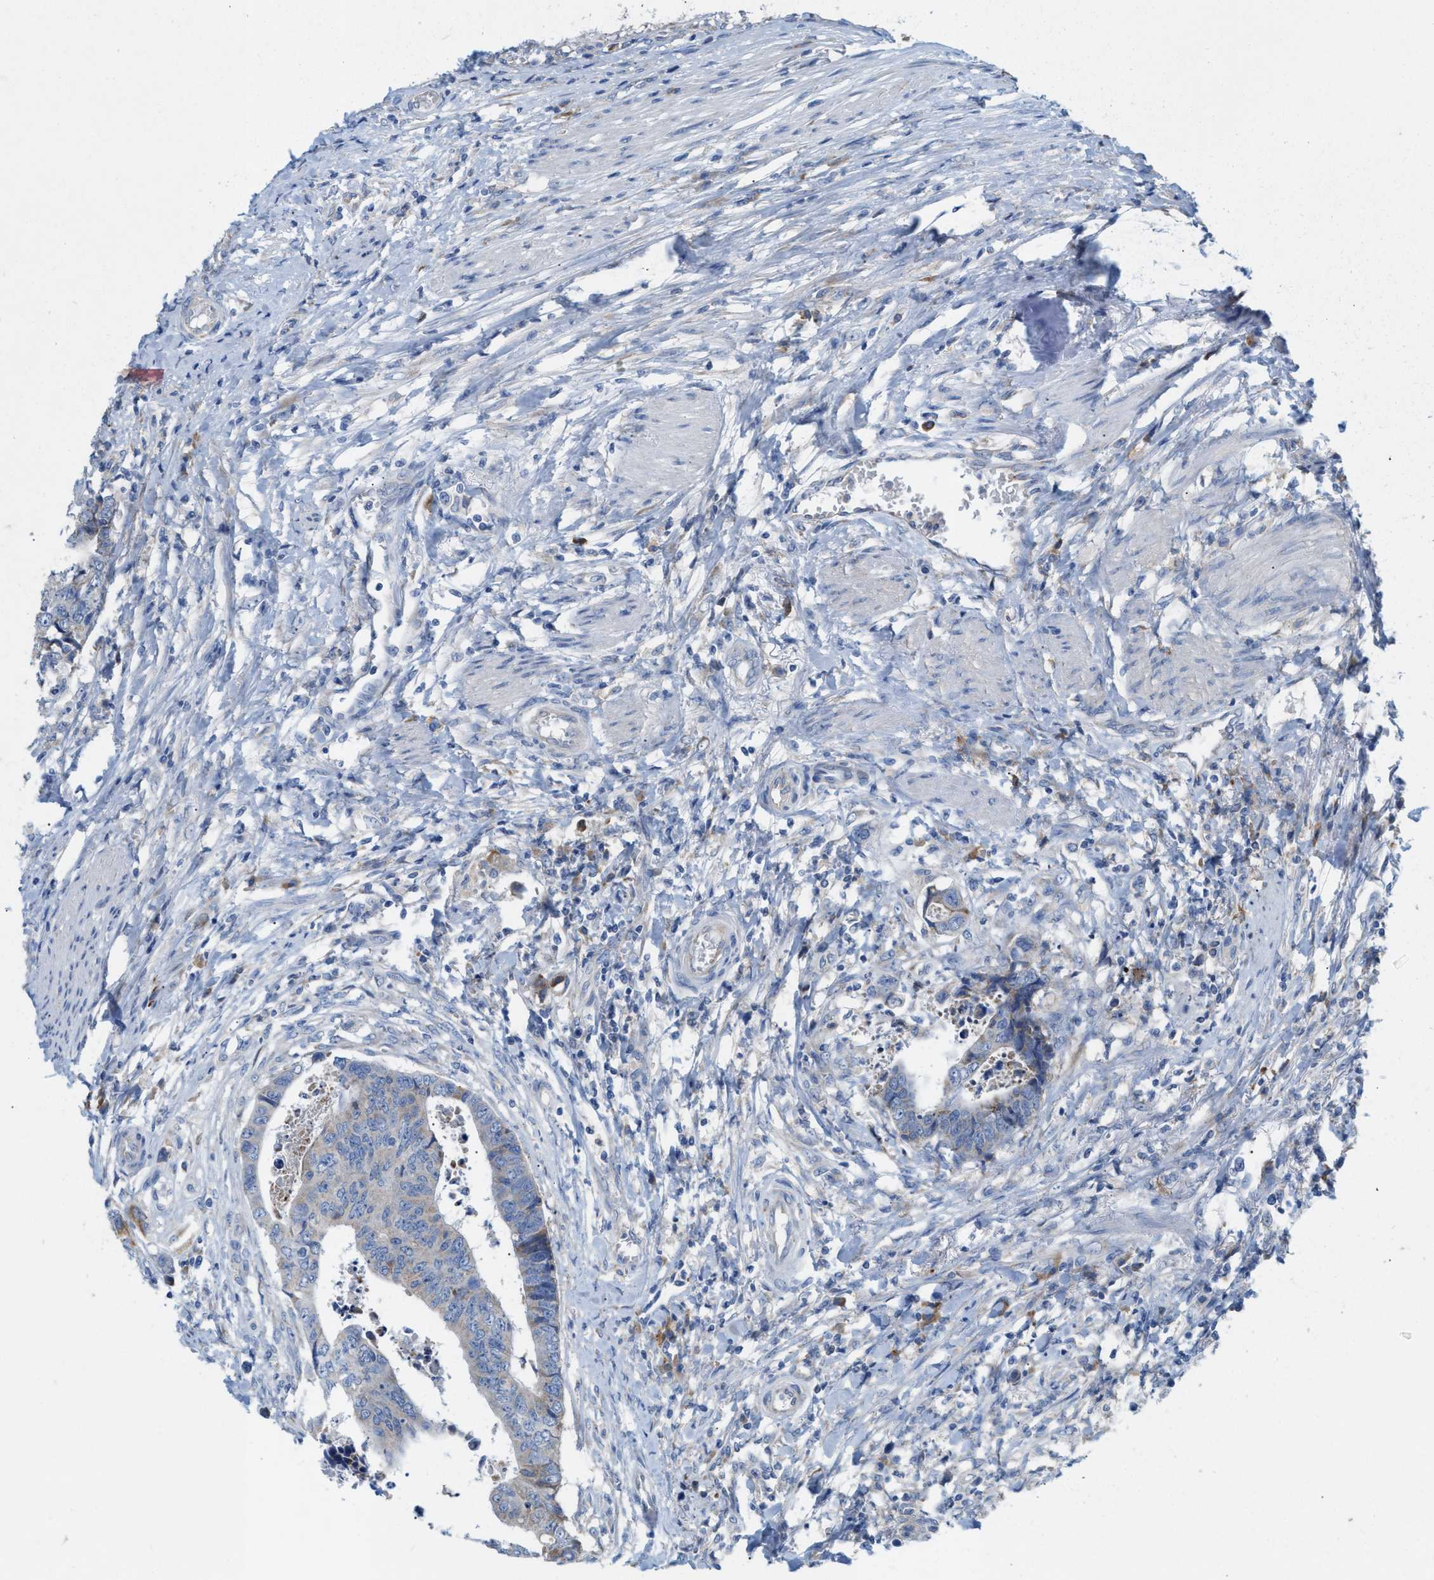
{"staining": {"intensity": "negative", "quantity": "none", "location": "none"}, "tissue": "colorectal cancer", "cell_type": "Tumor cells", "image_type": "cancer", "snomed": [{"axis": "morphology", "description": "Adenocarcinoma, NOS"}, {"axis": "topography", "description": "Rectum"}], "caption": "An immunohistochemistry micrograph of colorectal cancer (adenocarcinoma) is shown. There is no staining in tumor cells of colorectal cancer (adenocarcinoma).", "gene": "DYNC2I1", "patient": {"sex": "male", "age": 84}}